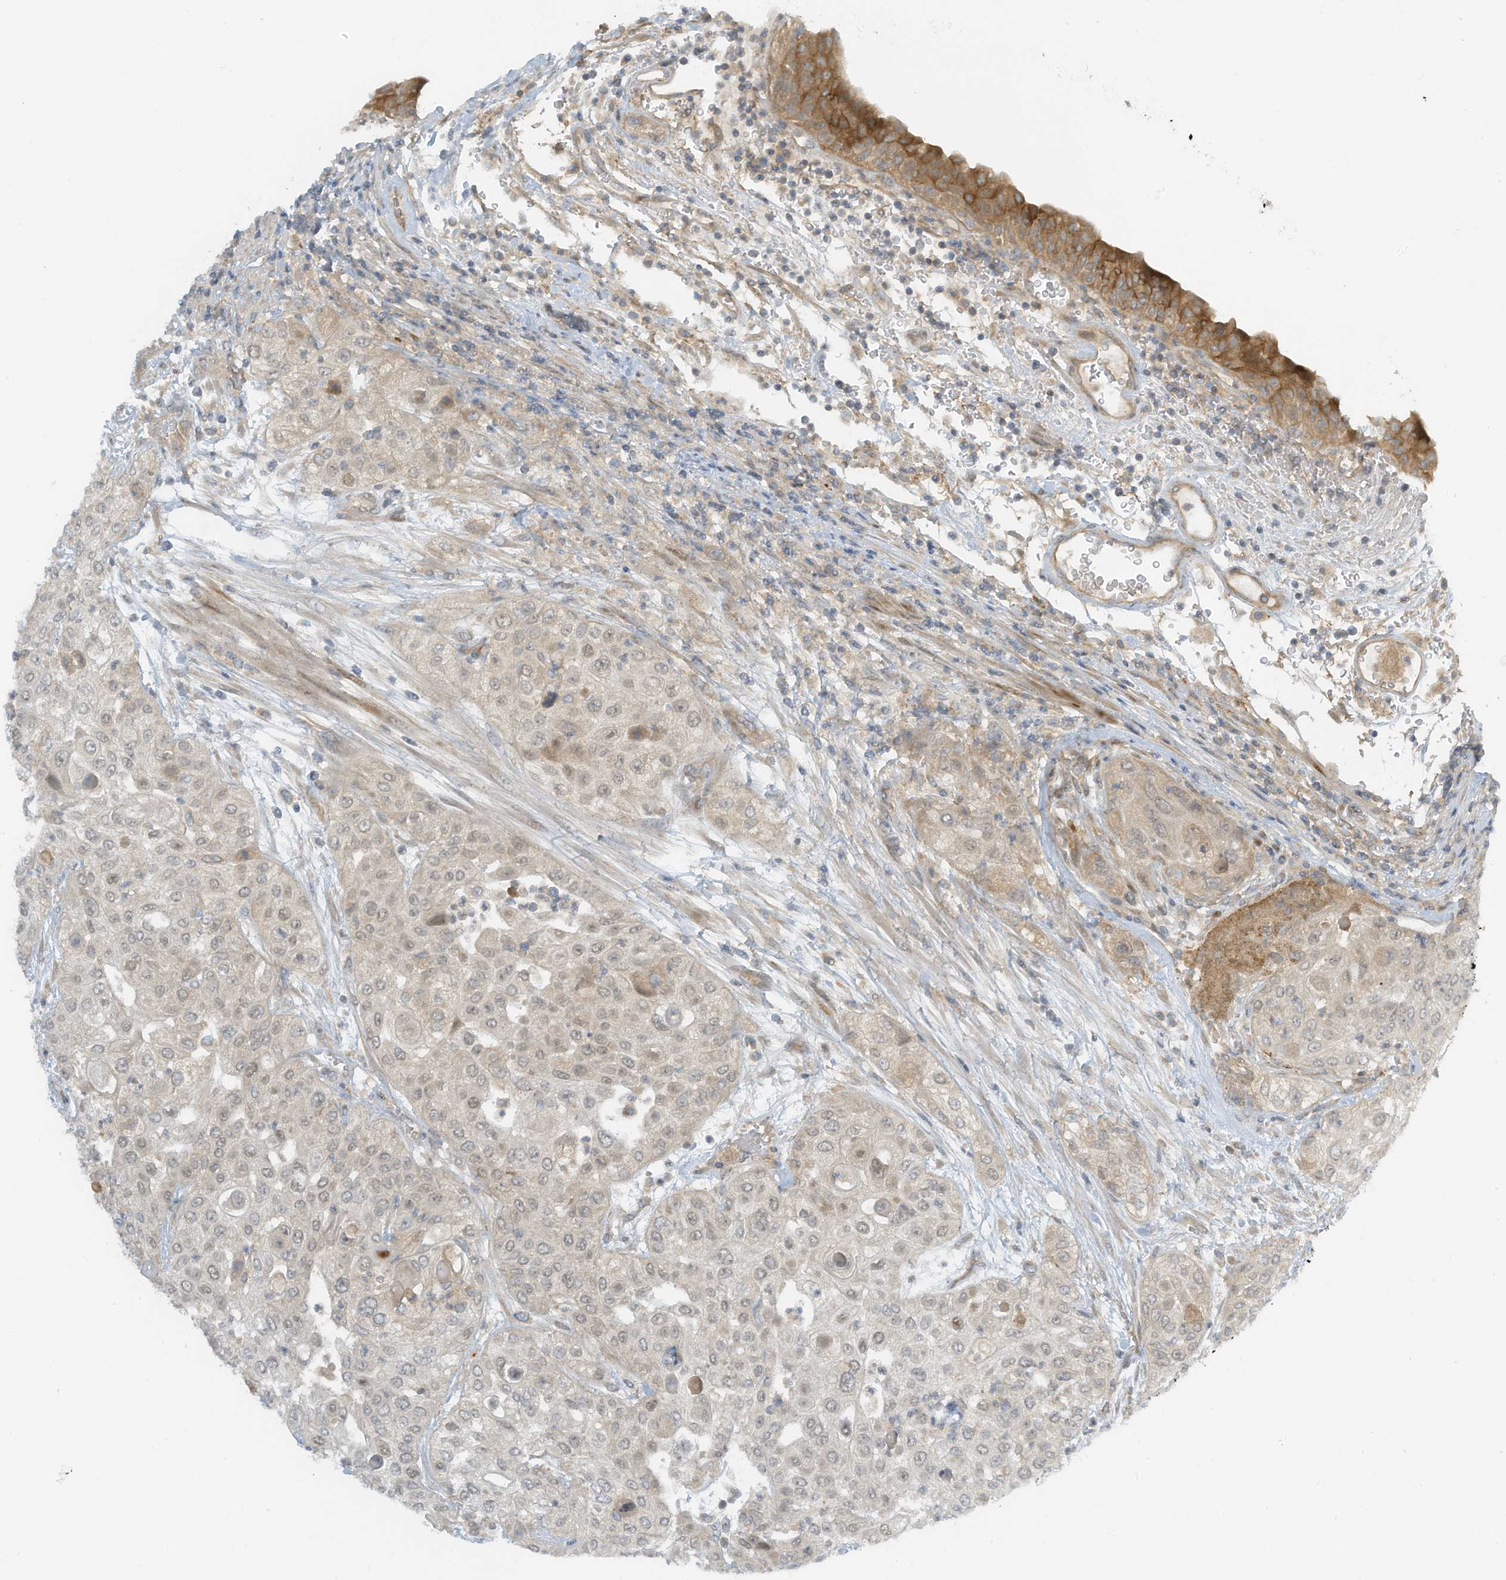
{"staining": {"intensity": "weak", "quantity": "<25%", "location": "cytoplasmic/membranous"}, "tissue": "urothelial cancer", "cell_type": "Tumor cells", "image_type": "cancer", "snomed": [{"axis": "morphology", "description": "Urothelial carcinoma, High grade"}, {"axis": "topography", "description": "Urinary bladder"}], "caption": "The image shows no staining of tumor cells in urothelial cancer.", "gene": "FSD1L", "patient": {"sex": "female", "age": 79}}